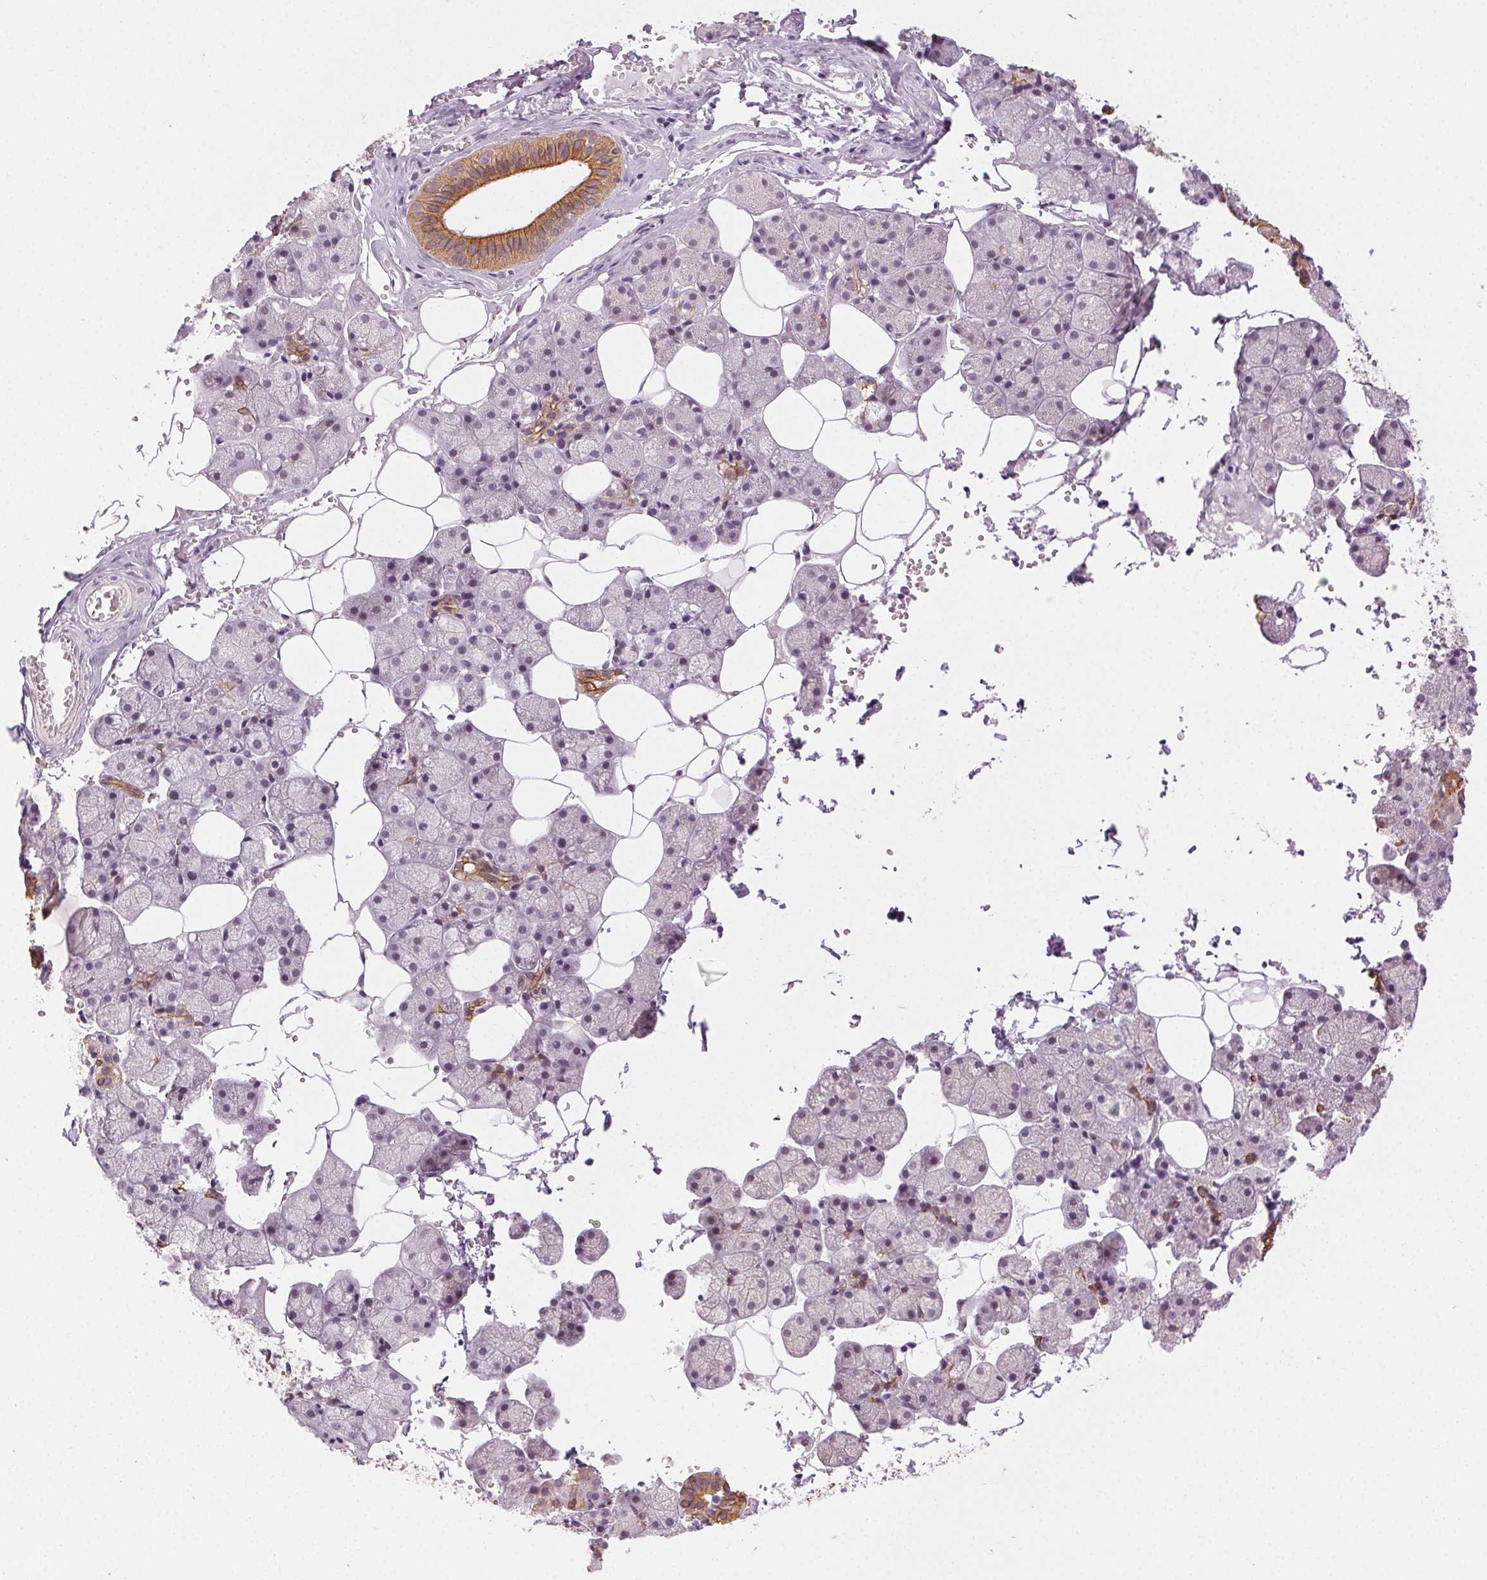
{"staining": {"intensity": "moderate", "quantity": "25%-75%", "location": "cytoplasmic/membranous"}, "tissue": "salivary gland", "cell_type": "Glandular cells", "image_type": "normal", "snomed": [{"axis": "morphology", "description": "Normal tissue, NOS"}, {"axis": "topography", "description": "Salivary gland"}], "caption": "Immunohistochemistry (IHC) staining of normal salivary gland, which shows medium levels of moderate cytoplasmic/membranous expression in about 25%-75% of glandular cells indicating moderate cytoplasmic/membranous protein expression. The staining was performed using DAB (brown) for protein detection and nuclei were counterstained in hematoxylin (blue).", "gene": "AIF1L", "patient": {"sex": "male", "age": 38}}